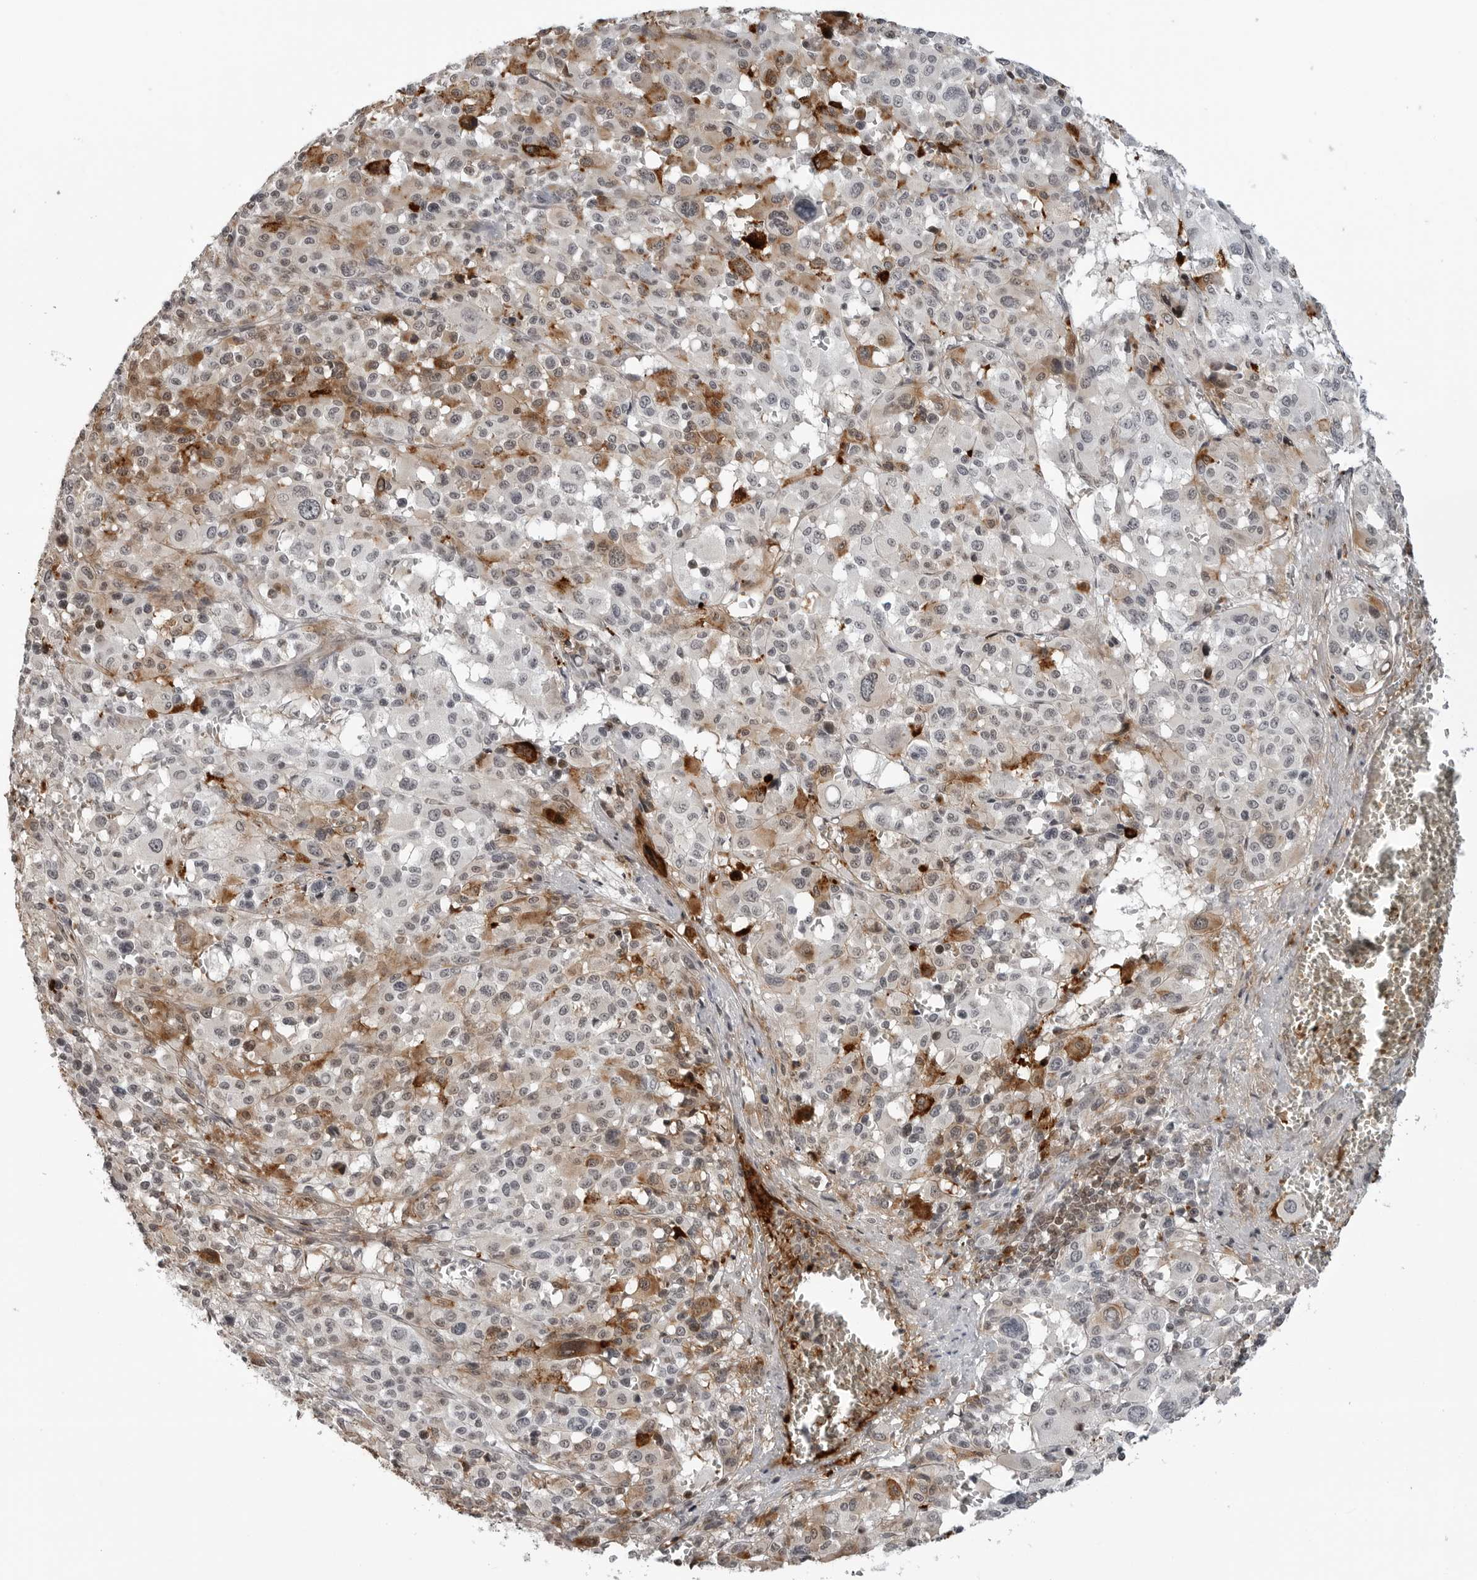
{"staining": {"intensity": "moderate", "quantity": "<25%", "location": "cytoplasmic/membranous"}, "tissue": "melanoma", "cell_type": "Tumor cells", "image_type": "cancer", "snomed": [{"axis": "morphology", "description": "Malignant melanoma, Metastatic site"}, {"axis": "topography", "description": "Skin"}], "caption": "Immunohistochemical staining of human melanoma exhibits low levels of moderate cytoplasmic/membranous expression in about <25% of tumor cells. The protein is shown in brown color, while the nuclei are stained blue.", "gene": "CXCR5", "patient": {"sex": "female", "age": 74}}